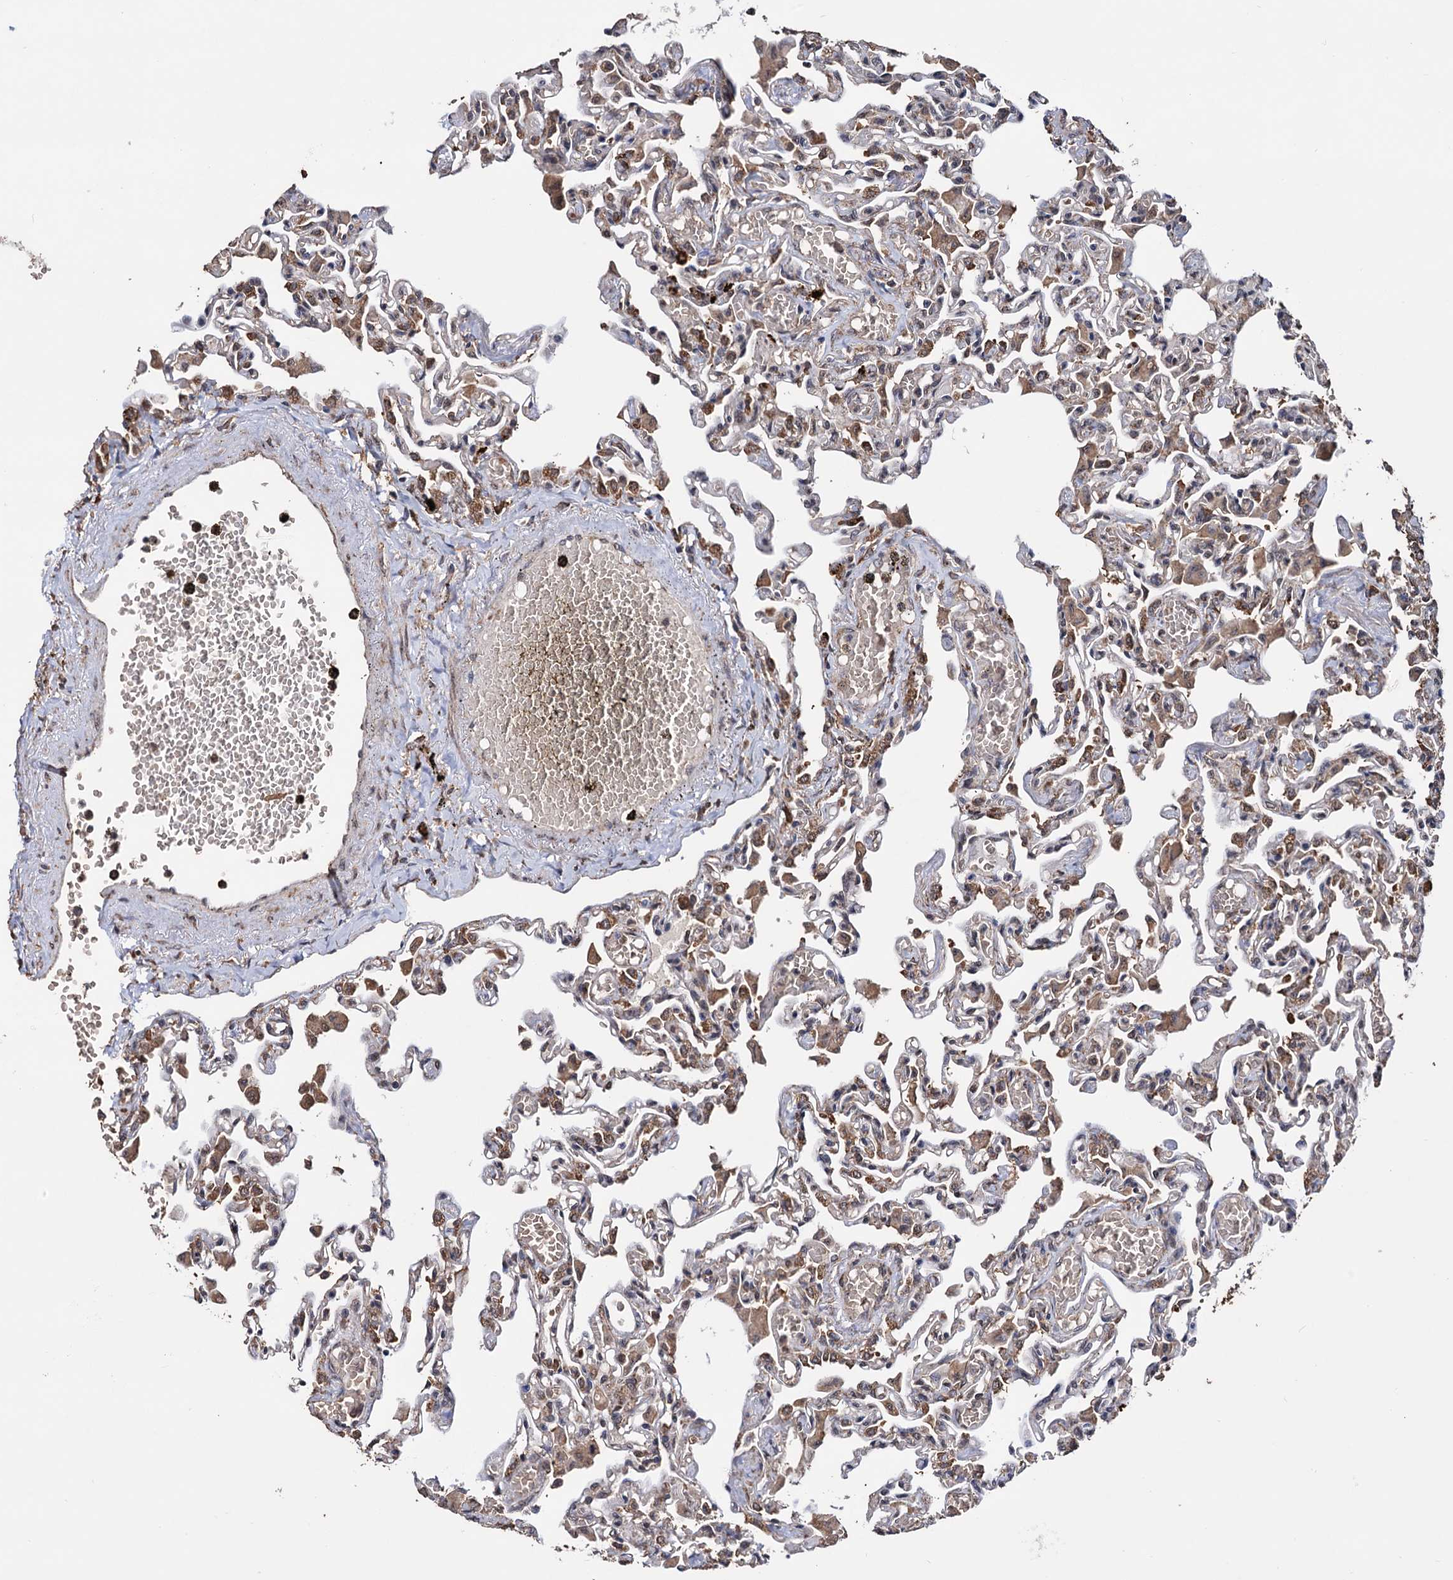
{"staining": {"intensity": "moderate", "quantity": "<25%", "location": "cytoplasmic/membranous"}, "tissue": "lung", "cell_type": "Alveolar cells", "image_type": "normal", "snomed": [{"axis": "morphology", "description": "Normal tissue, NOS"}, {"axis": "topography", "description": "Bronchus"}, {"axis": "topography", "description": "Lung"}], "caption": "Approximately <25% of alveolar cells in normal lung exhibit moderate cytoplasmic/membranous protein expression as visualized by brown immunohistochemical staining.", "gene": "TBC1D12", "patient": {"sex": "female", "age": 49}}